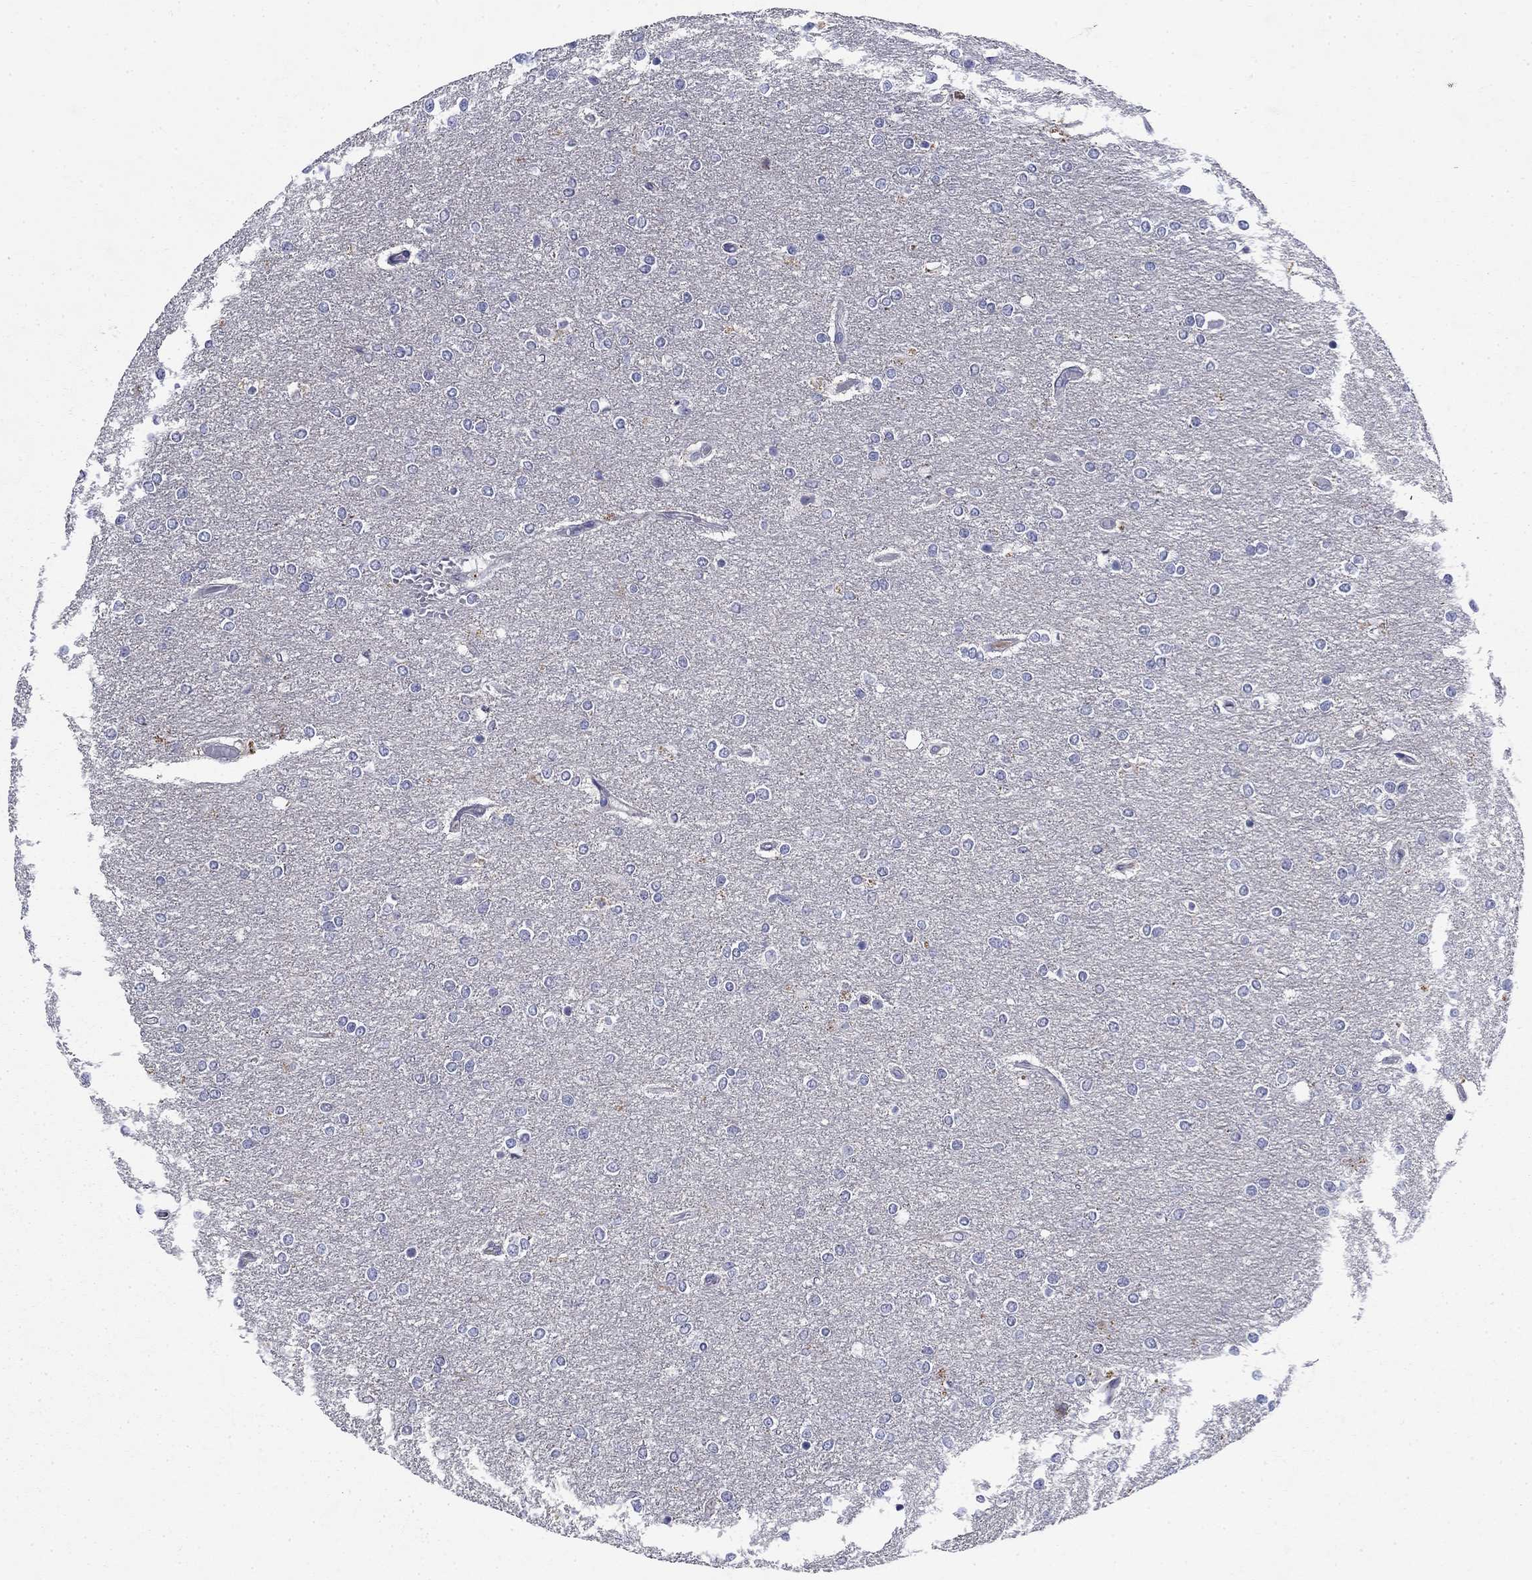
{"staining": {"intensity": "negative", "quantity": "none", "location": "none"}, "tissue": "glioma", "cell_type": "Tumor cells", "image_type": "cancer", "snomed": [{"axis": "morphology", "description": "Glioma, malignant, High grade"}, {"axis": "topography", "description": "Brain"}], "caption": "Tumor cells show no significant protein staining in malignant high-grade glioma. (IHC, brightfield microscopy, high magnification).", "gene": "STAB2", "patient": {"sex": "female", "age": 61}}